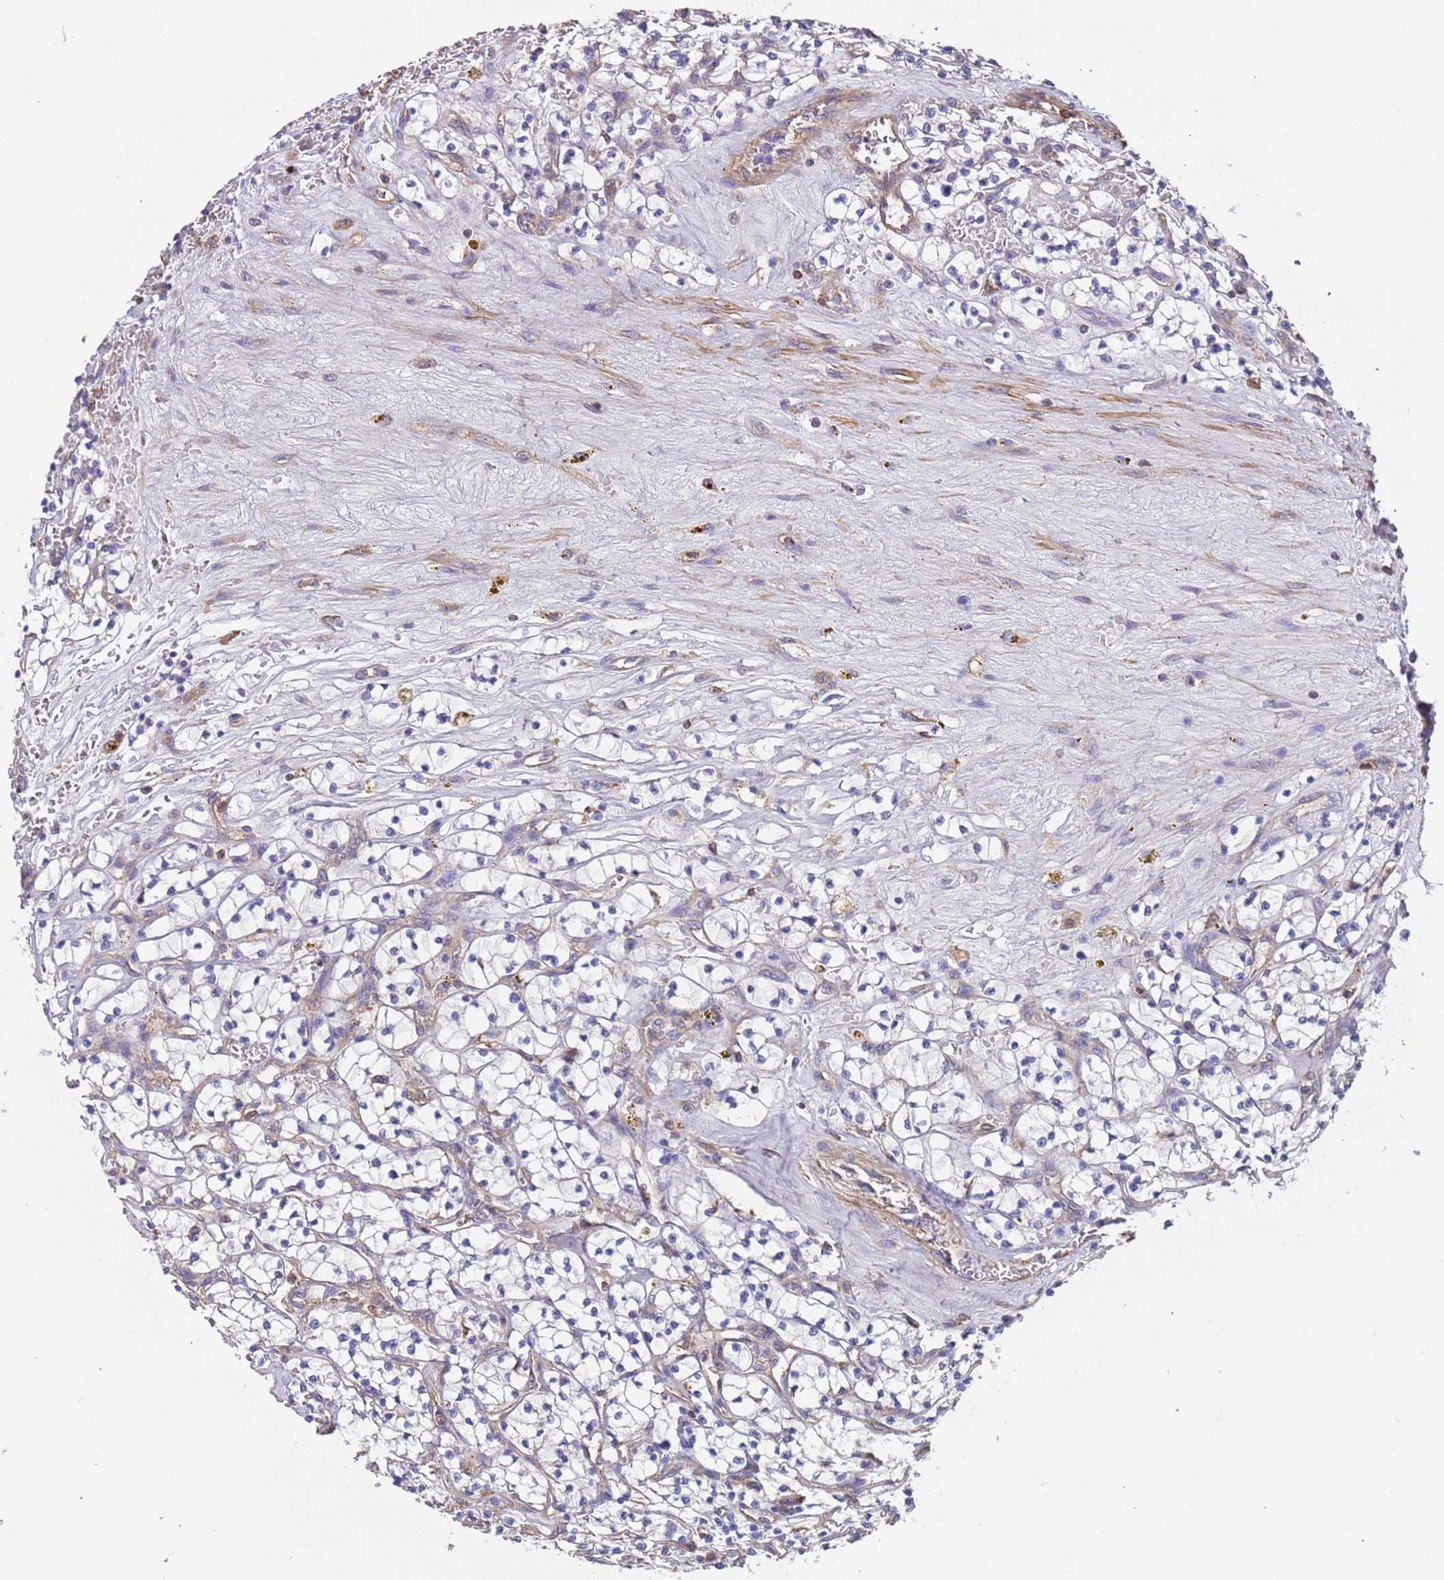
{"staining": {"intensity": "negative", "quantity": "none", "location": "none"}, "tissue": "renal cancer", "cell_type": "Tumor cells", "image_type": "cancer", "snomed": [{"axis": "morphology", "description": "Adenocarcinoma, NOS"}, {"axis": "topography", "description": "Kidney"}], "caption": "This is a image of immunohistochemistry staining of renal cancer, which shows no staining in tumor cells. (Stains: DAB immunohistochemistry with hematoxylin counter stain, Microscopy: brightfield microscopy at high magnification).", "gene": "SYT4", "patient": {"sex": "female", "age": 64}}